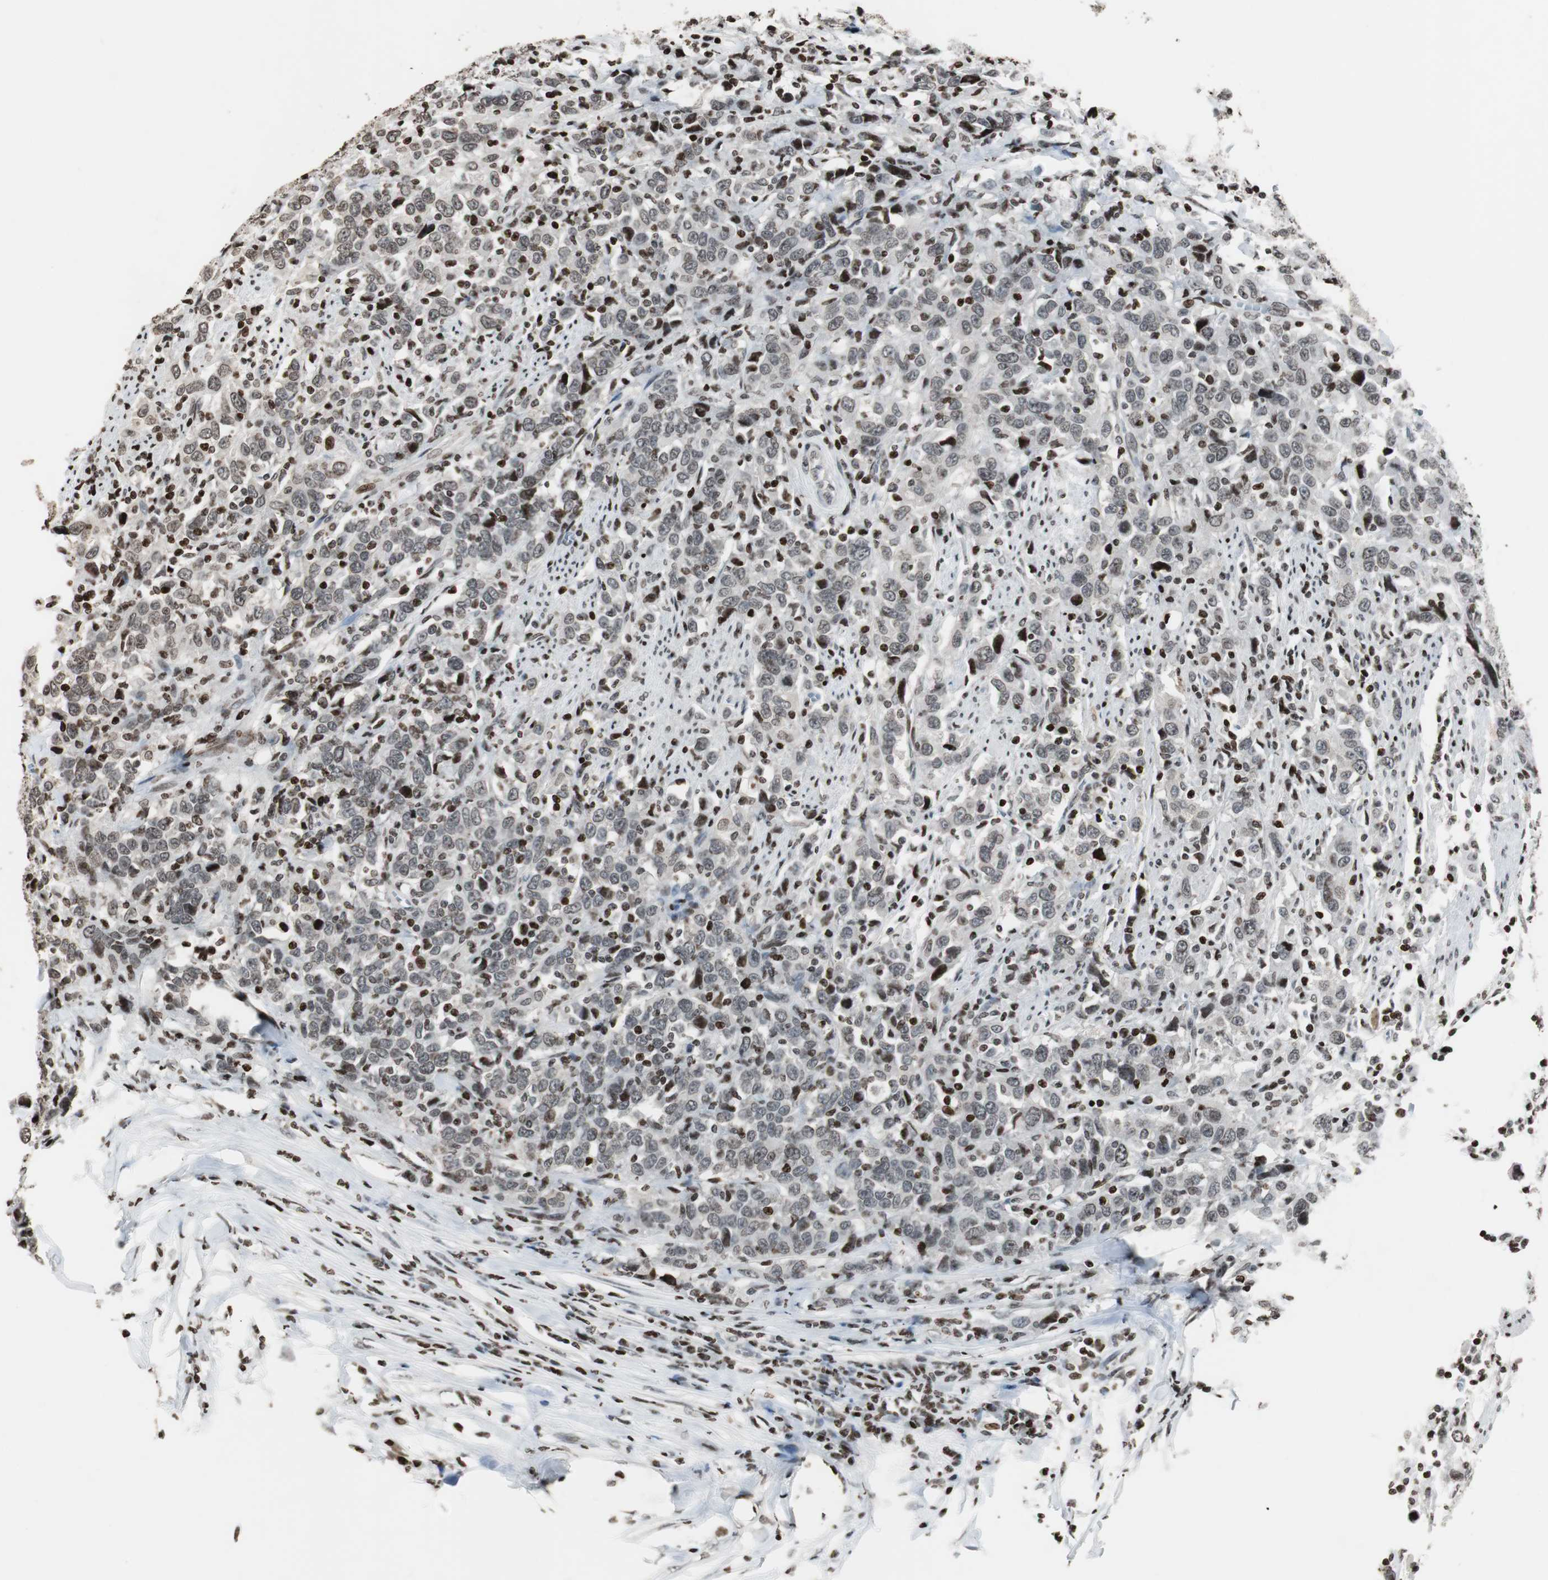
{"staining": {"intensity": "weak", "quantity": ">75%", "location": "nuclear"}, "tissue": "urothelial cancer", "cell_type": "Tumor cells", "image_type": "cancer", "snomed": [{"axis": "morphology", "description": "Urothelial carcinoma, High grade"}, {"axis": "topography", "description": "Urinary bladder"}], "caption": "Protein analysis of urothelial carcinoma (high-grade) tissue reveals weak nuclear staining in approximately >75% of tumor cells.", "gene": "PAXIP1", "patient": {"sex": "male", "age": 61}}